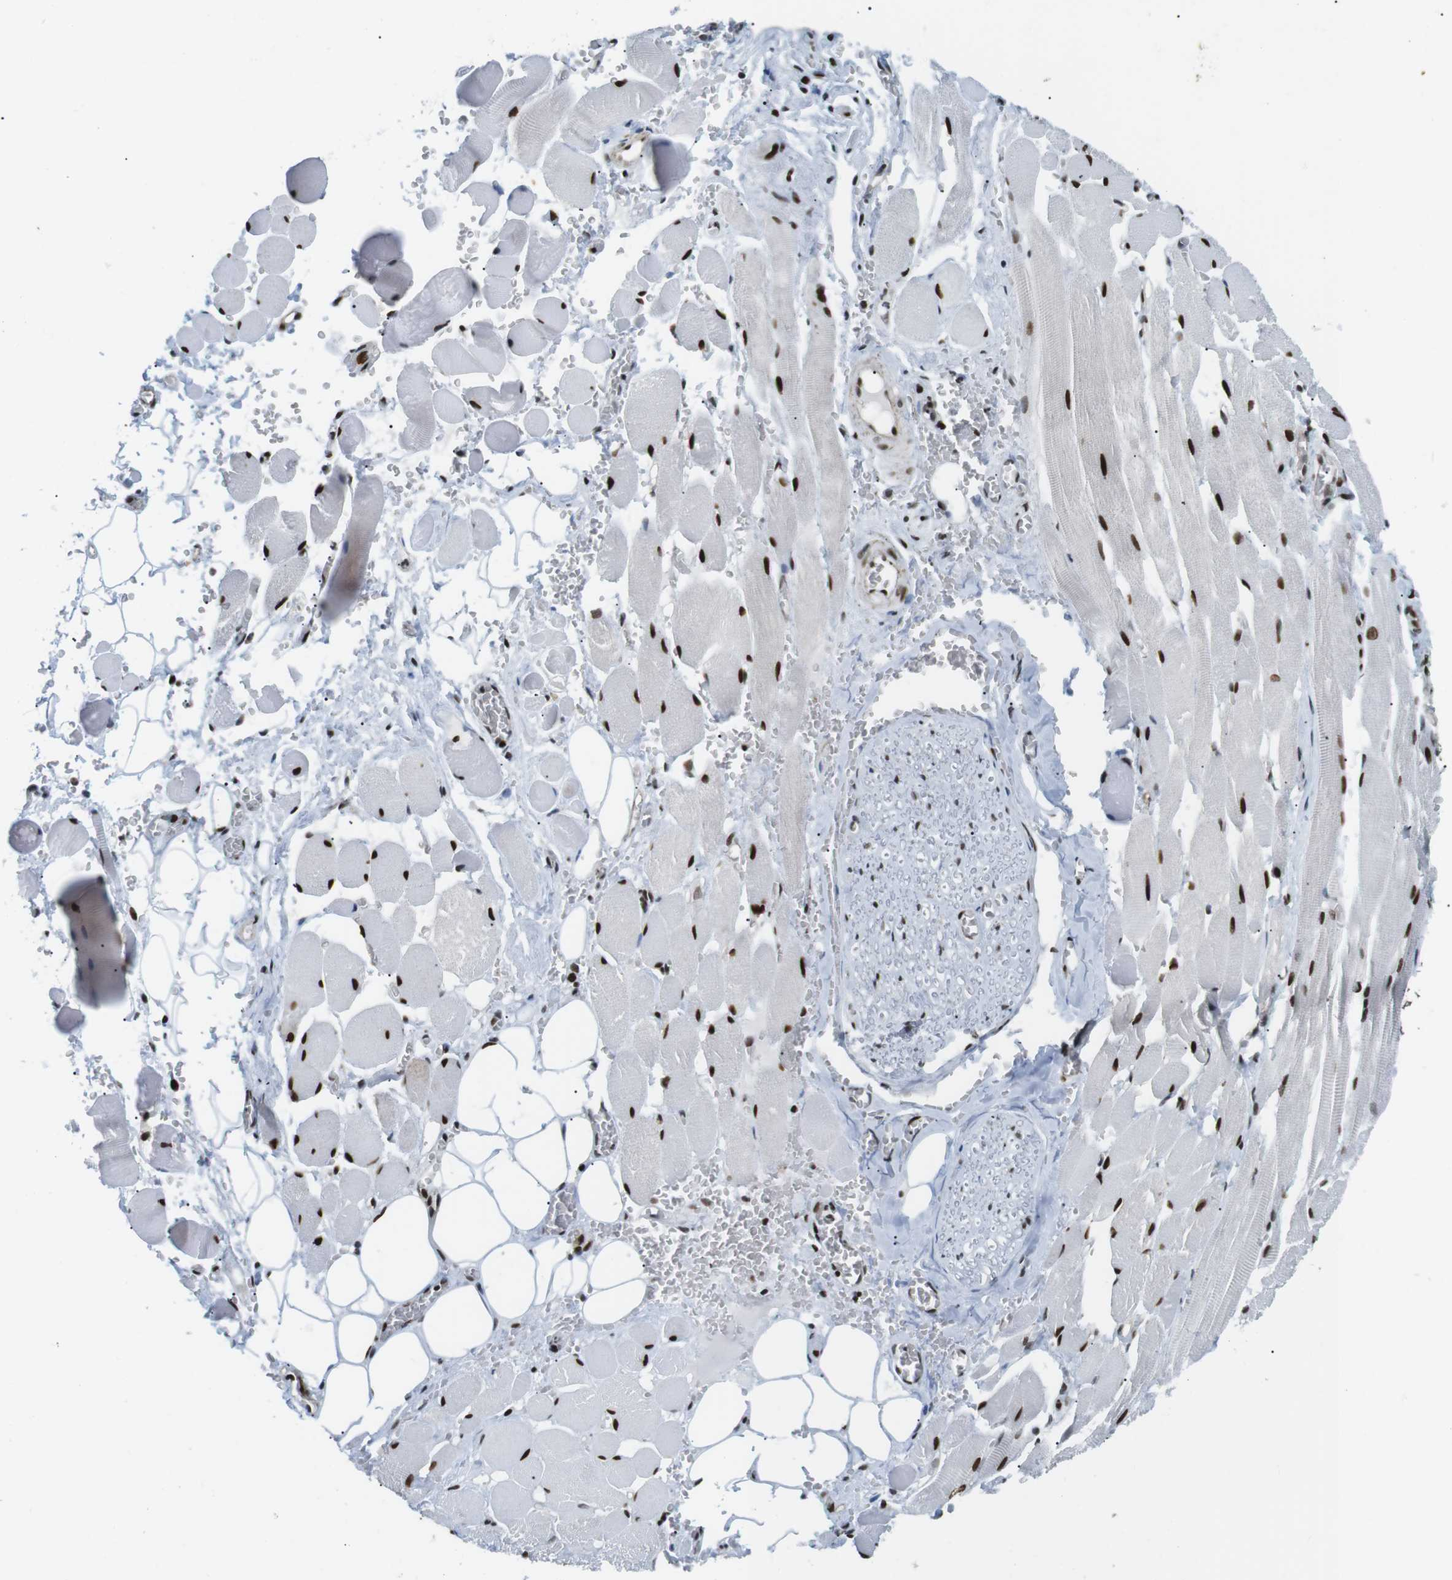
{"staining": {"intensity": "moderate", "quantity": ">75%", "location": "nuclear"}, "tissue": "adipose tissue", "cell_type": "Adipocytes", "image_type": "normal", "snomed": [{"axis": "morphology", "description": "Squamous cell carcinoma, NOS"}, {"axis": "topography", "description": "Oral tissue"}, {"axis": "topography", "description": "Head-Neck"}], "caption": "Immunohistochemical staining of unremarkable human adipose tissue reveals medium levels of moderate nuclear positivity in approximately >75% of adipocytes.", "gene": "ARID1A", "patient": {"sex": "female", "age": 50}}